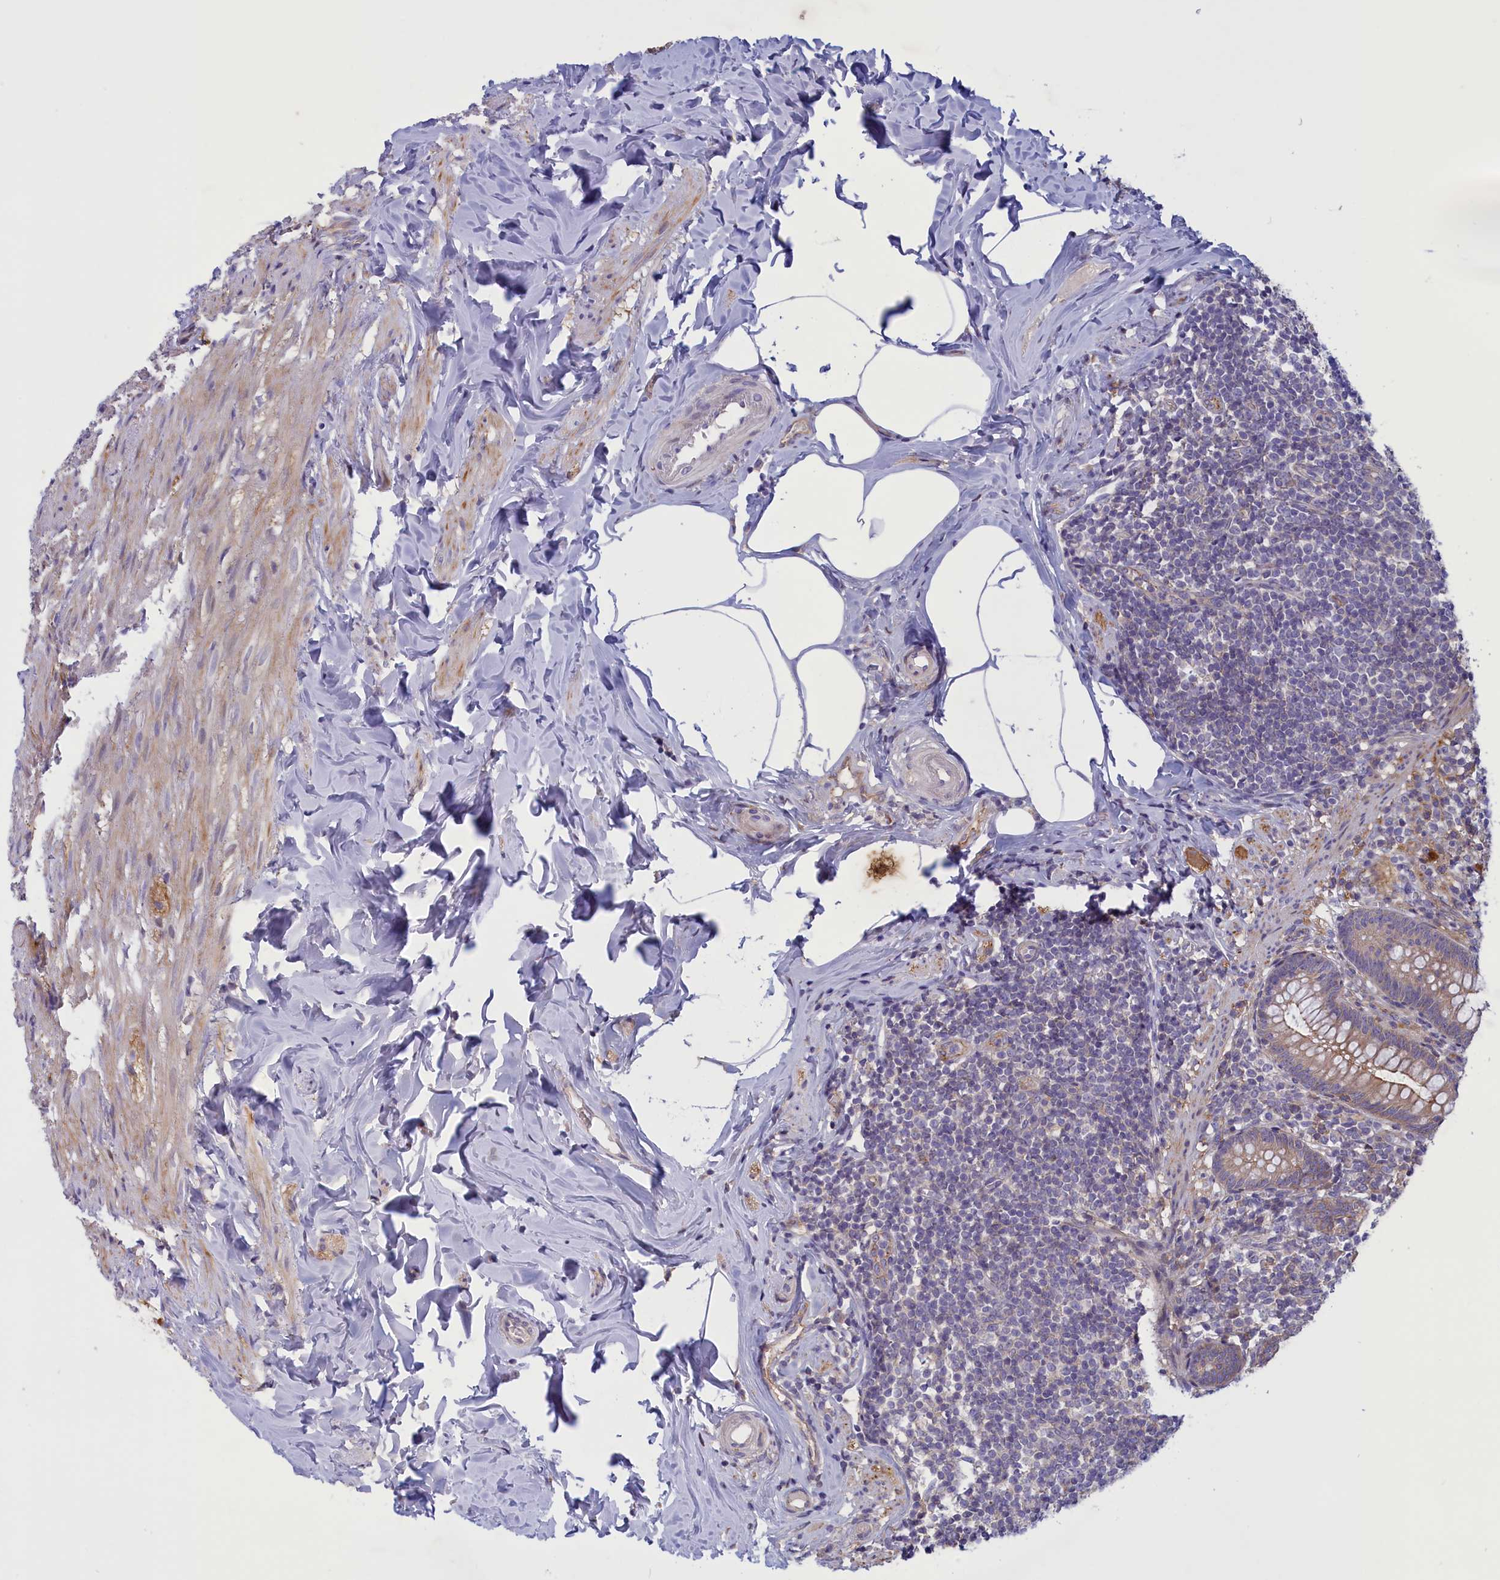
{"staining": {"intensity": "moderate", "quantity": ">75%", "location": "cytoplasmic/membranous"}, "tissue": "appendix", "cell_type": "Glandular cells", "image_type": "normal", "snomed": [{"axis": "morphology", "description": "Normal tissue, NOS"}, {"axis": "topography", "description": "Appendix"}], "caption": "Unremarkable appendix was stained to show a protein in brown. There is medium levels of moderate cytoplasmic/membranous expression in about >75% of glandular cells. Using DAB (3,3'-diaminobenzidine) (brown) and hematoxylin (blue) stains, captured at high magnification using brightfield microscopy.", "gene": "CORO2A", "patient": {"sex": "male", "age": 55}}